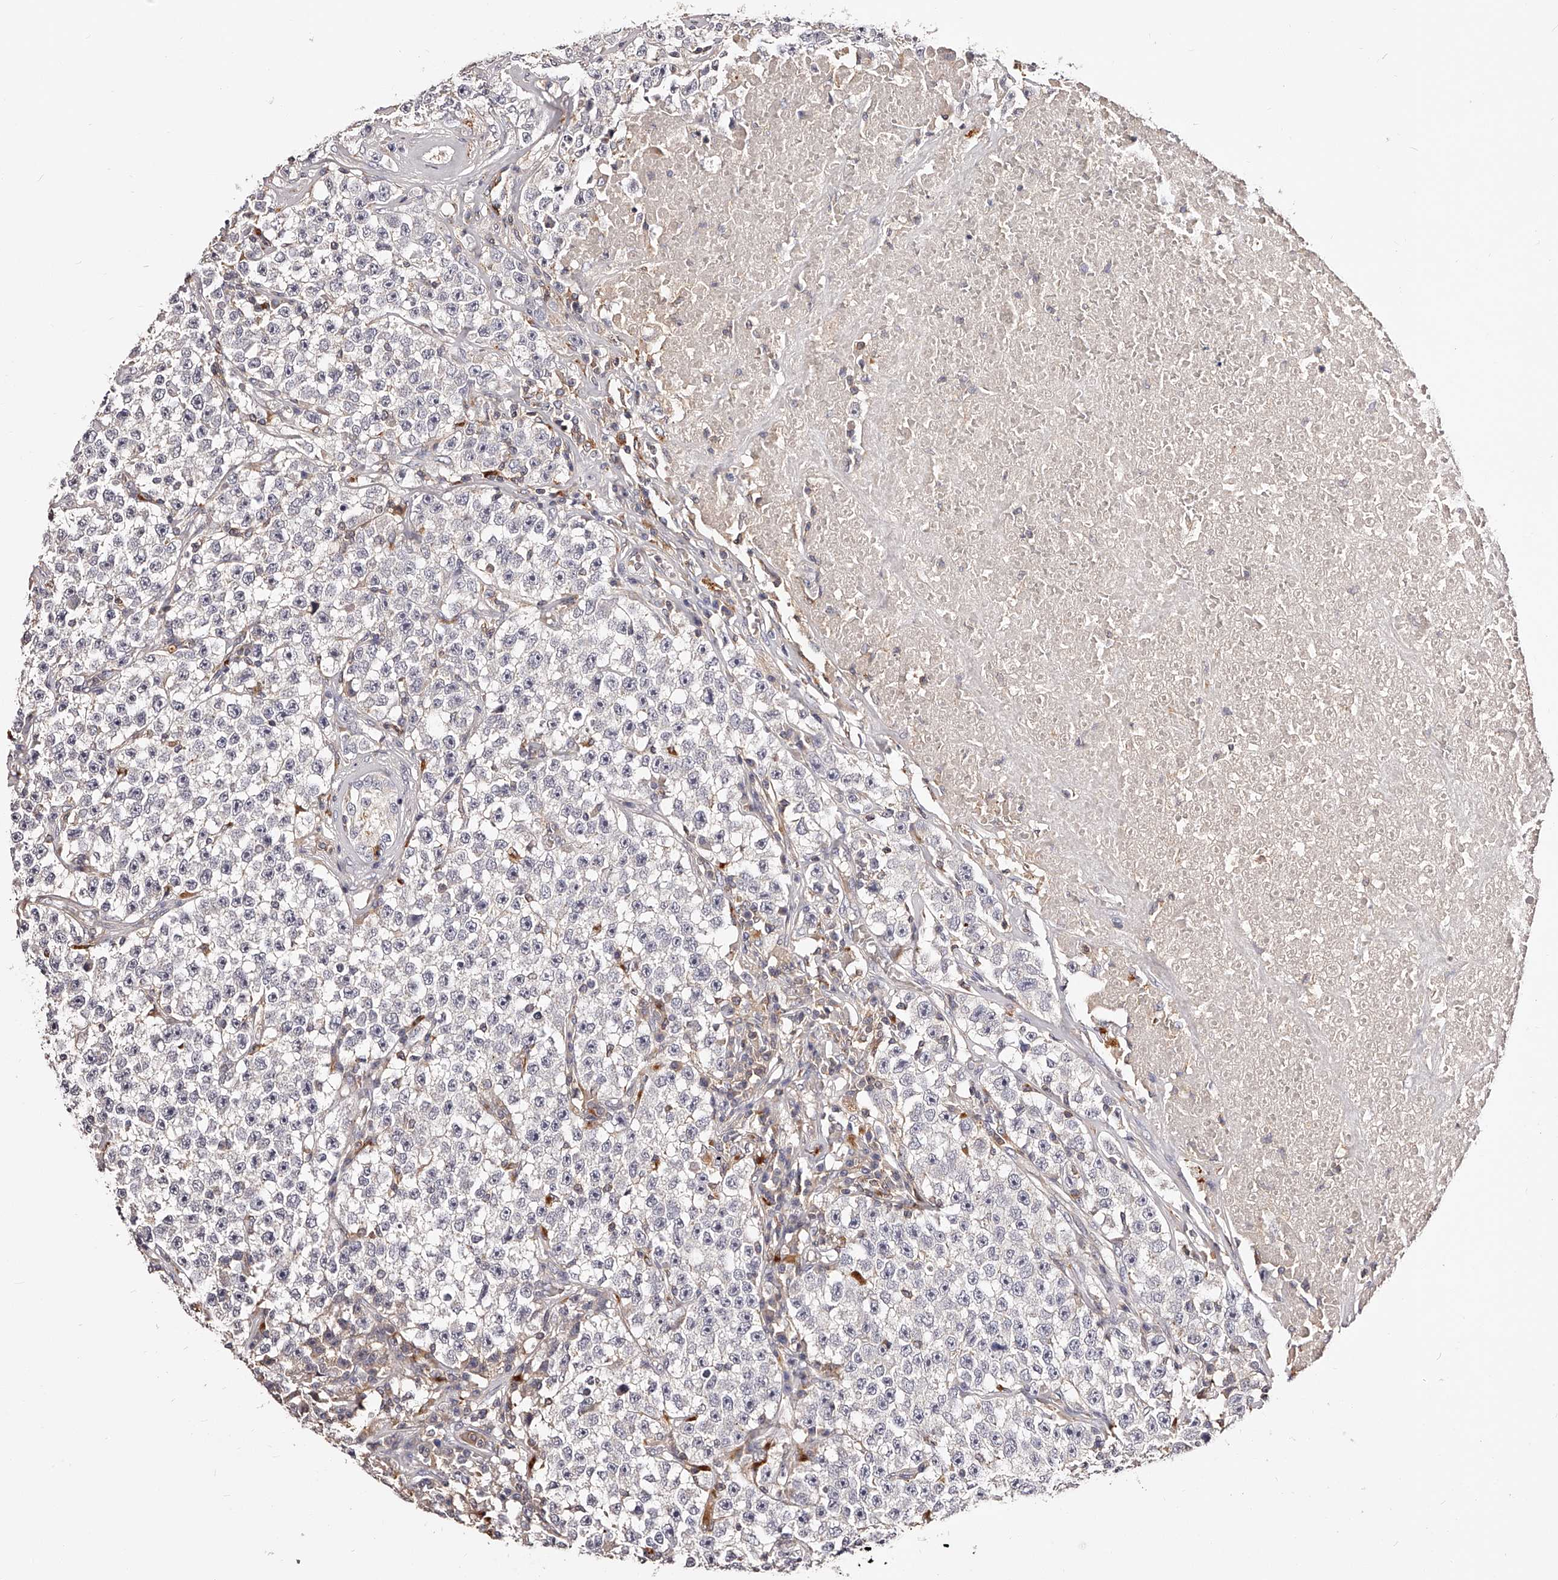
{"staining": {"intensity": "negative", "quantity": "none", "location": "none"}, "tissue": "testis cancer", "cell_type": "Tumor cells", "image_type": "cancer", "snomed": [{"axis": "morphology", "description": "Seminoma, NOS"}, {"axis": "topography", "description": "Testis"}], "caption": "A micrograph of human testis seminoma is negative for staining in tumor cells.", "gene": "PHACTR1", "patient": {"sex": "male", "age": 22}}